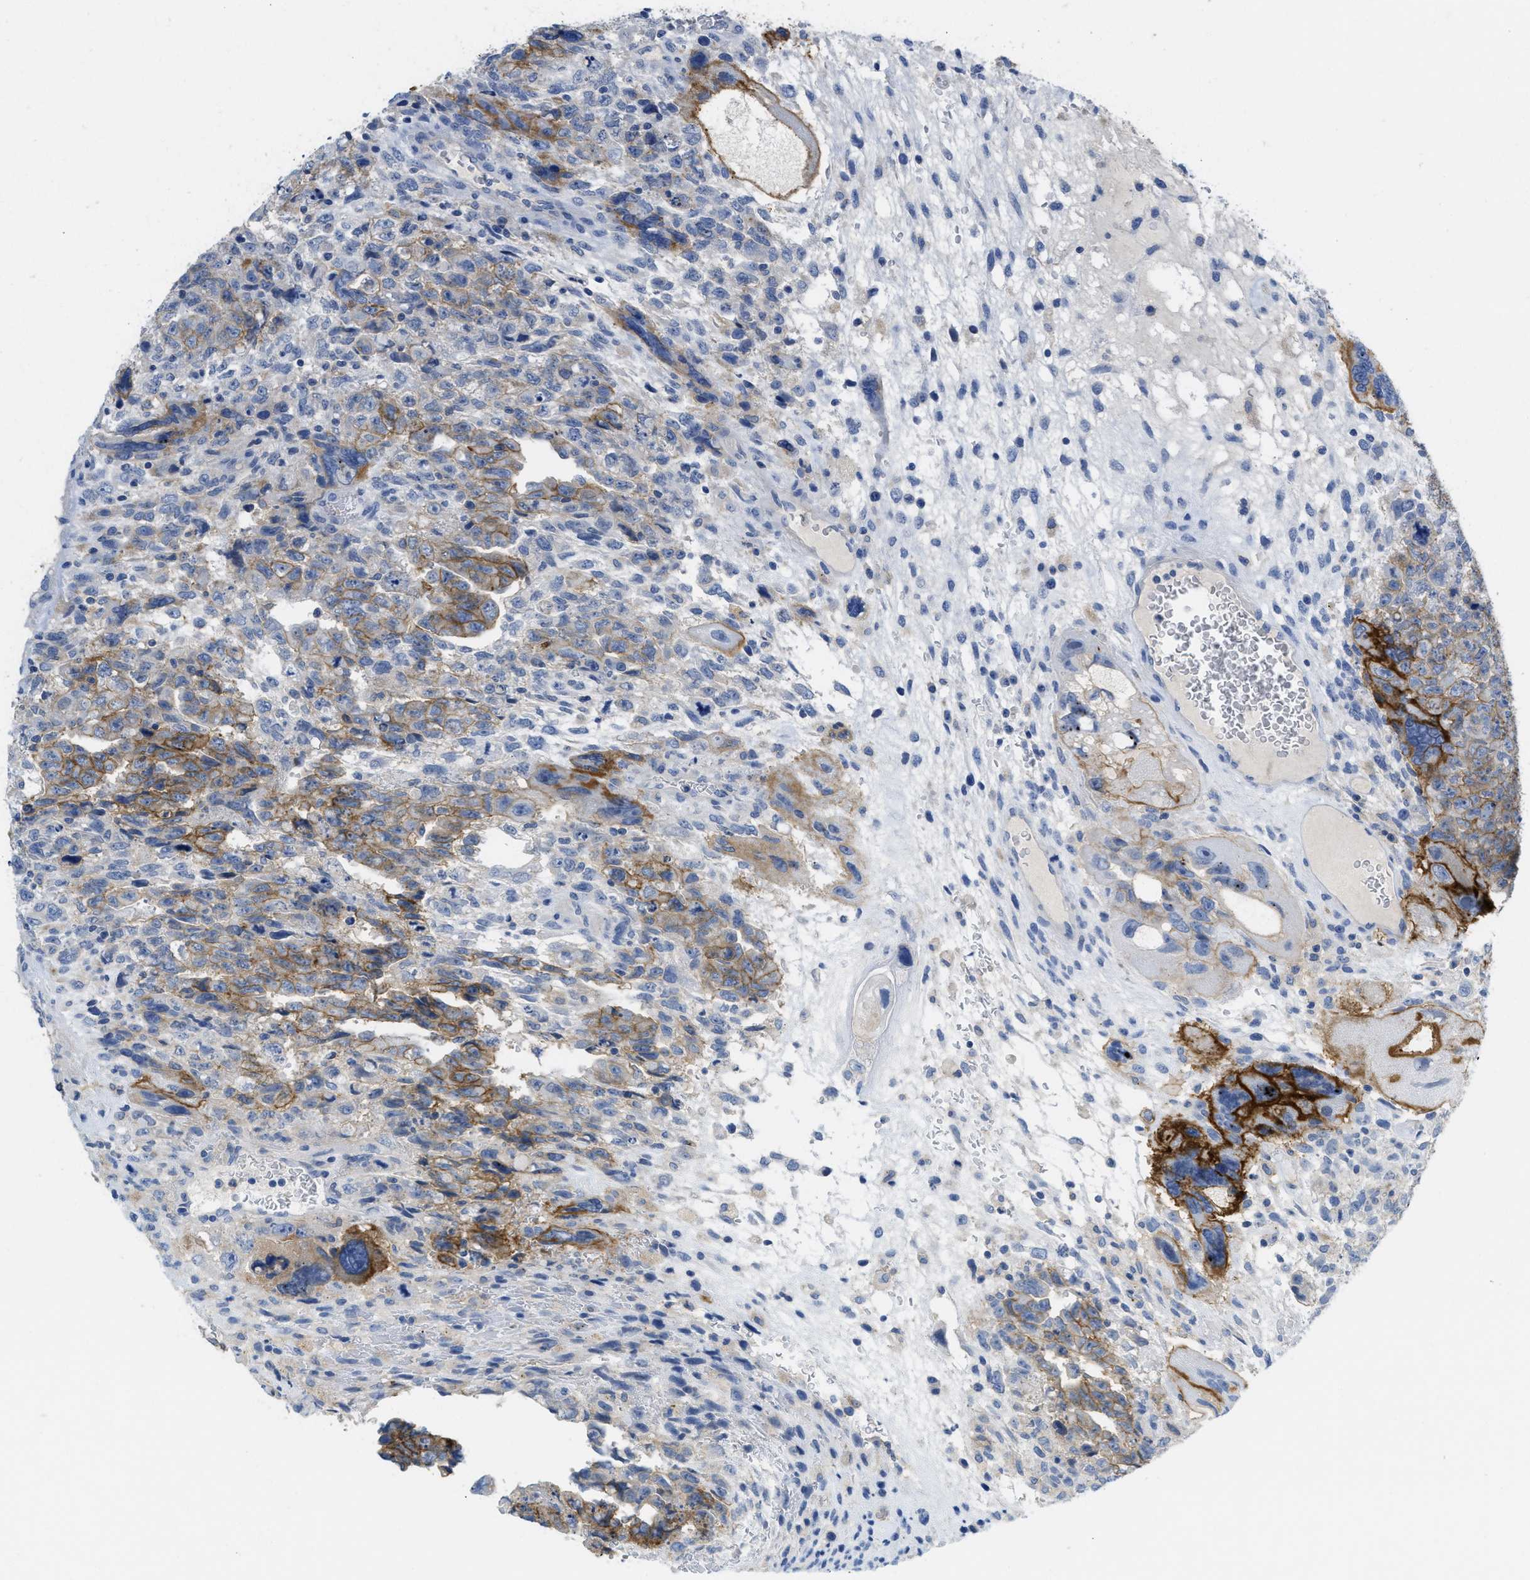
{"staining": {"intensity": "strong", "quantity": "25%-75%", "location": "cytoplasmic/membranous"}, "tissue": "testis cancer", "cell_type": "Tumor cells", "image_type": "cancer", "snomed": [{"axis": "morphology", "description": "Carcinoma, Embryonal, NOS"}, {"axis": "topography", "description": "Testis"}], "caption": "Embryonal carcinoma (testis) stained with immunohistochemistry (IHC) exhibits strong cytoplasmic/membranous staining in approximately 25%-75% of tumor cells.", "gene": "CNNM4", "patient": {"sex": "male", "age": 28}}